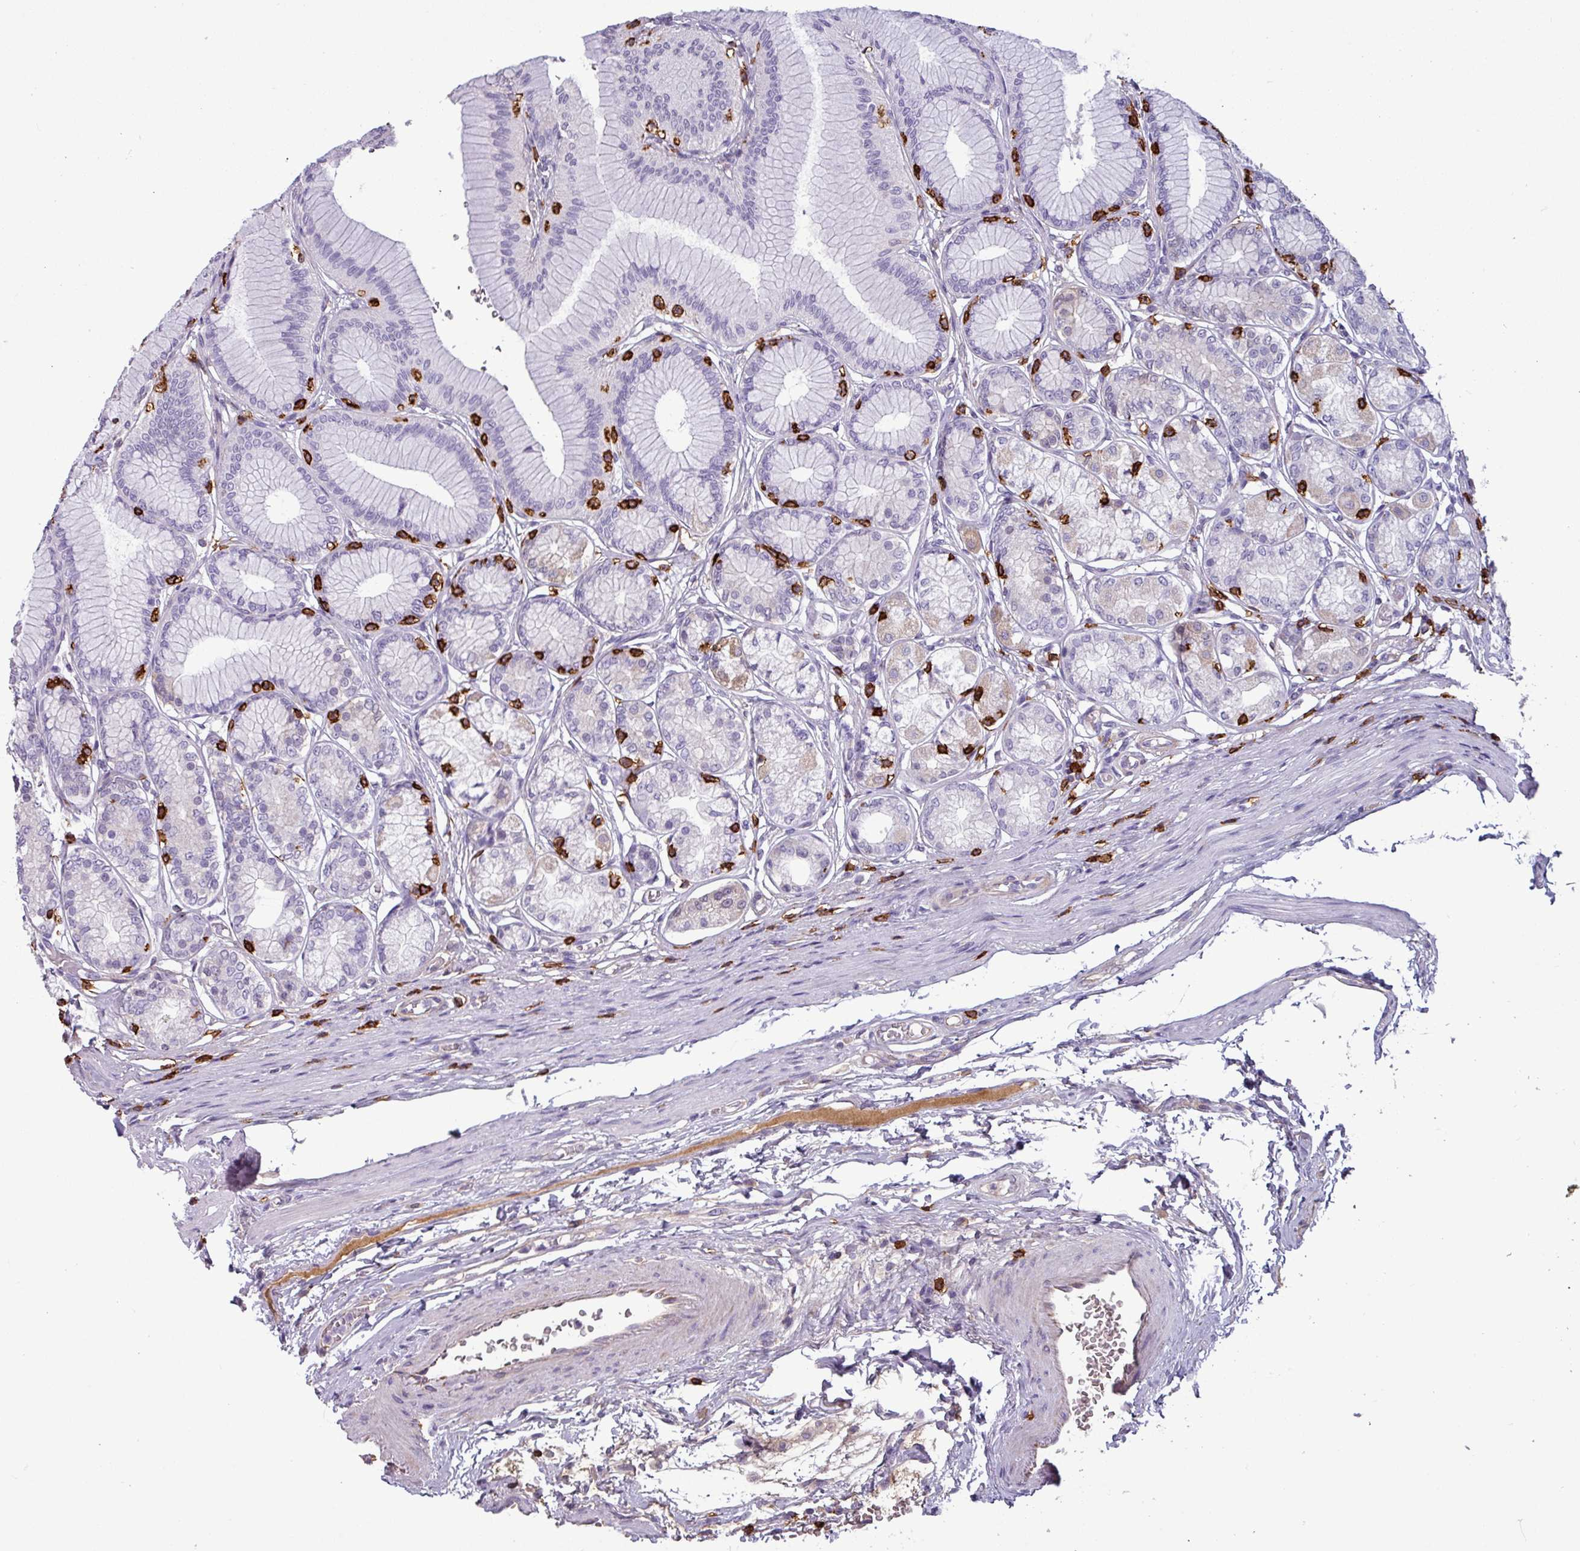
{"staining": {"intensity": "weak", "quantity": "<25%", "location": "cytoplasmic/membranous"}, "tissue": "stomach", "cell_type": "Glandular cells", "image_type": "normal", "snomed": [{"axis": "morphology", "description": "Normal tissue, NOS"}, {"axis": "morphology", "description": "Adenocarcinoma, NOS"}, {"axis": "morphology", "description": "Adenocarcinoma, High grade"}, {"axis": "topography", "description": "Stomach, upper"}, {"axis": "topography", "description": "Stomach"}], "caption": "This is an immunohistochemistry histopathology image of unremarkable human stomach. There is no staining in glandular cells.", "gene": "CD8A", "patient": {"sex": "female", "age": 65}}